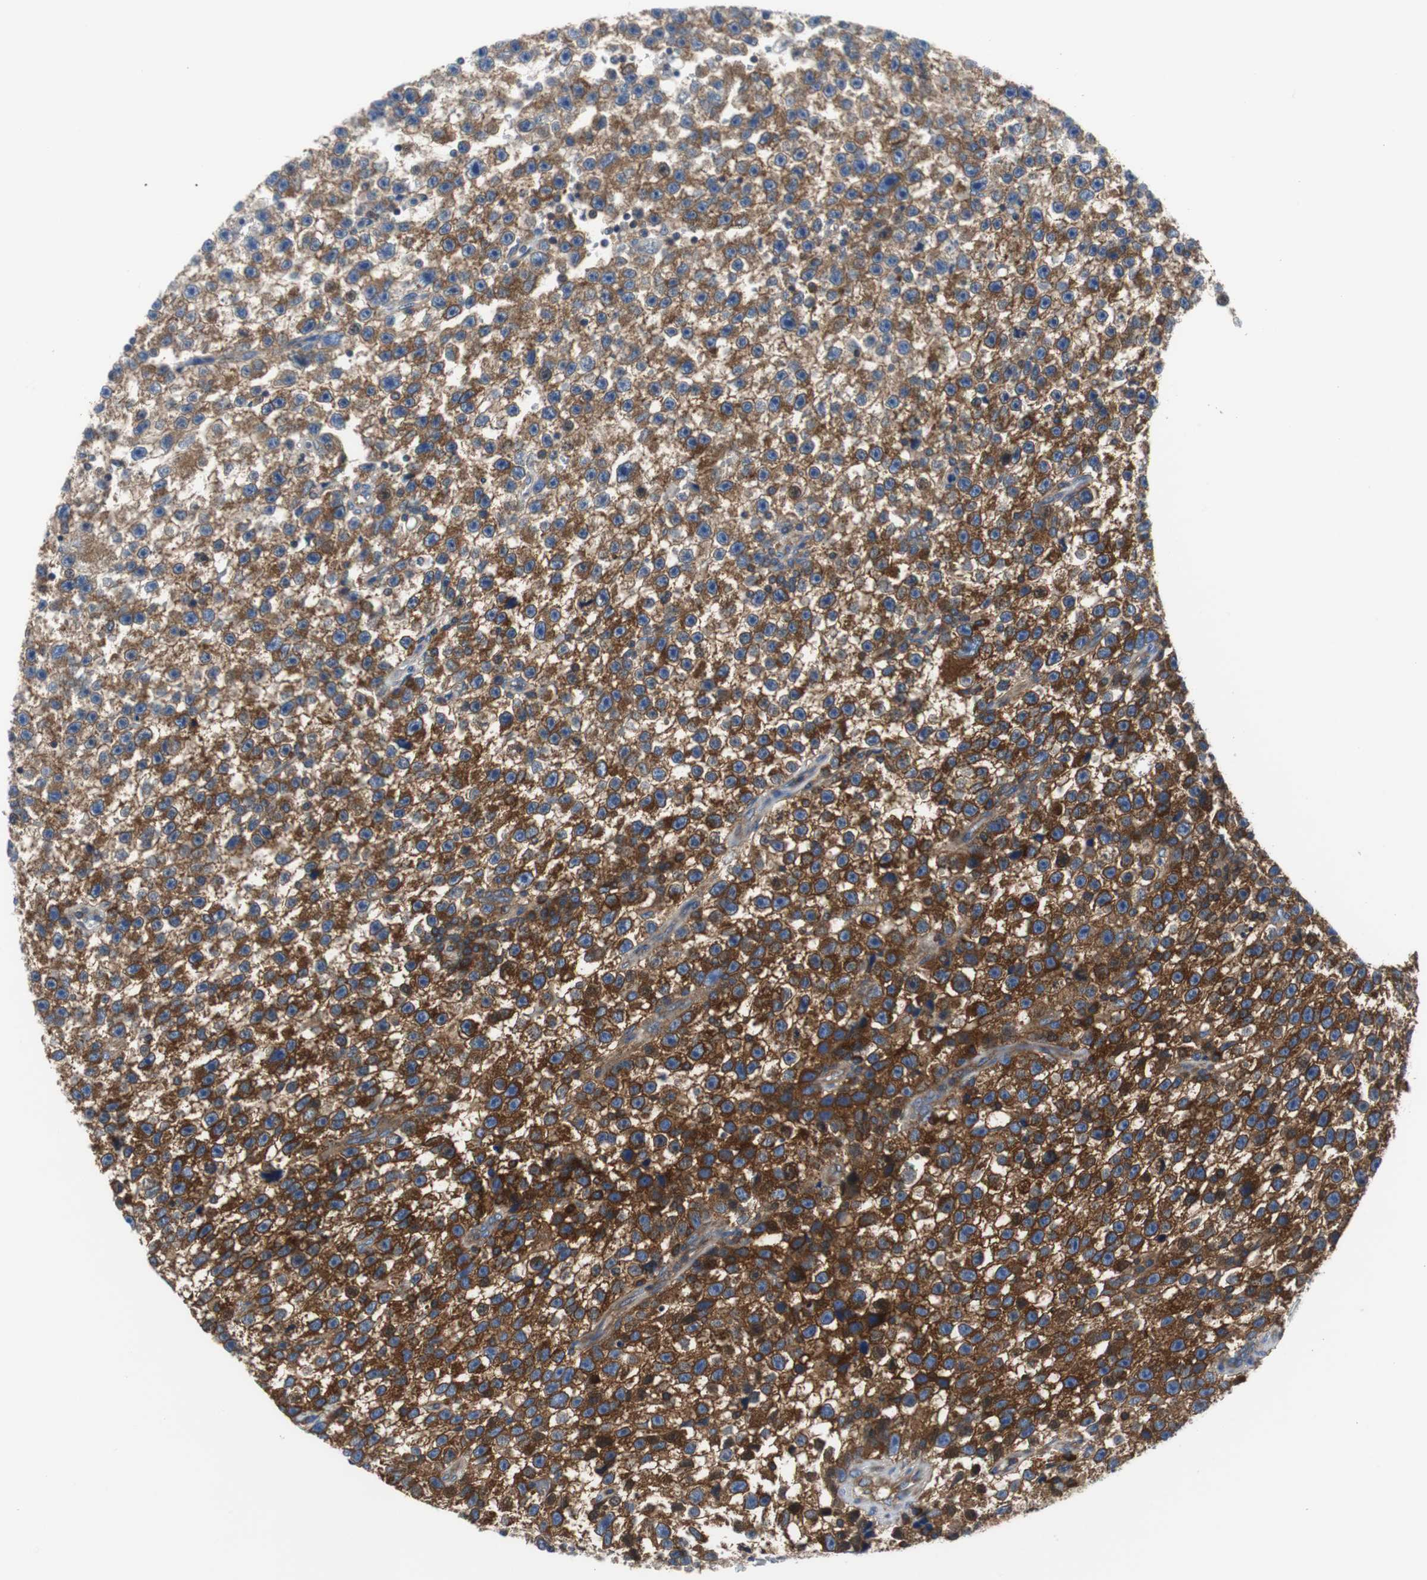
{"staining": {"intensity": "strong", "quantity": ">75%", "location": "cytoplasmic/membranous"}, "tissue": "testis cancer", "cell_type": "Tumor cells", "image_type": "cancer", "snomed": [{"axis": "morphology", "description": "Seminoma, NOS"}, {"axis": "topography", "description": "Testis"}], "caption": "Tumor cells display strong cytoplasmic/membranous positivity in about >75% of cells in seminoma (testis).", "gene": "BRAF", "patient": {"sex": "male", "age": 33}}